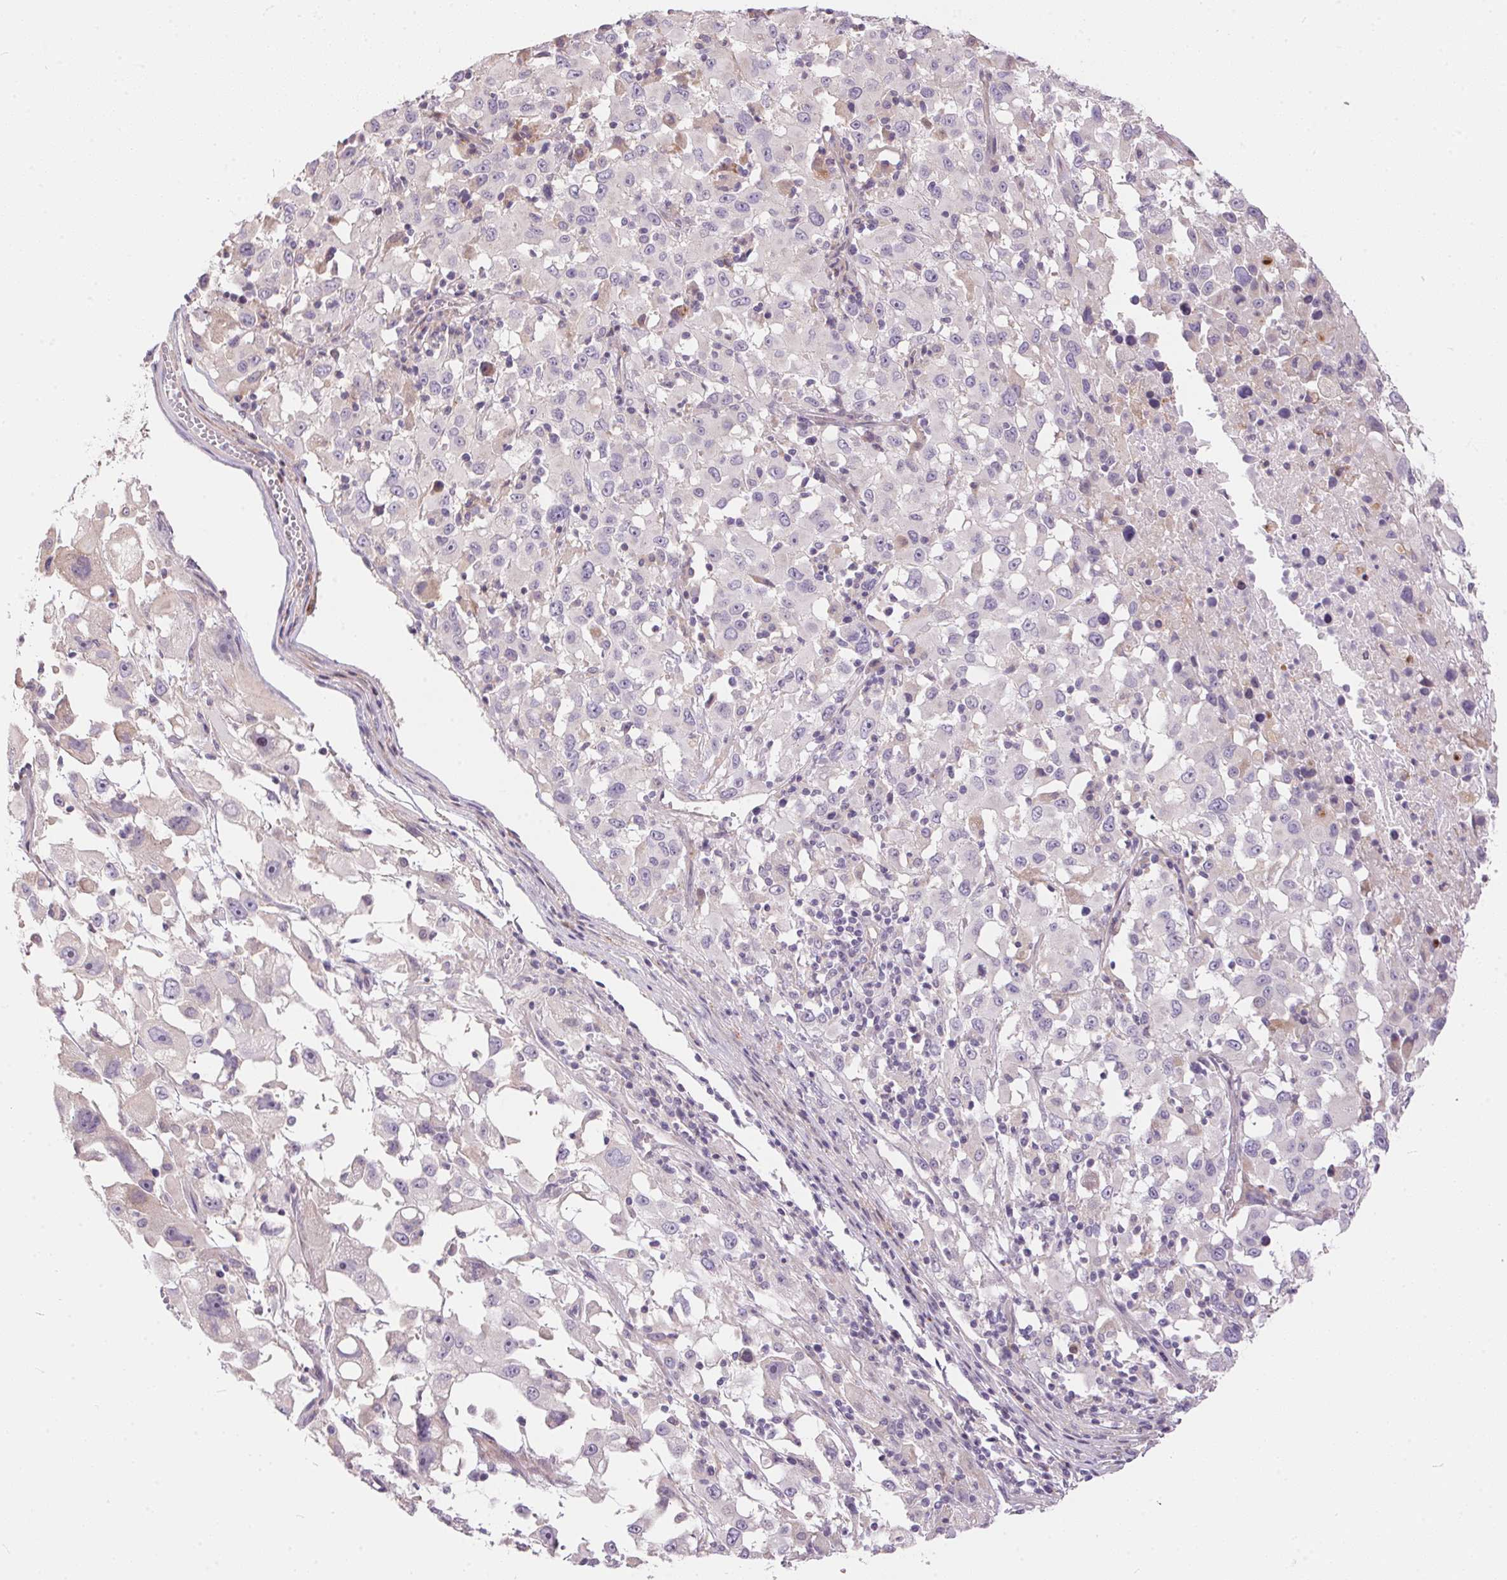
{"staining": {"intensity": "negative", "quantity": "none", "location": "none"}, "tissue": "melanoma", "cell_type": "Tumor cells", "image_type": "cancer", "snomed": [{"axis": "morphology", "description": "Malignant melanoma, Metastatic site"}, {"axis": "topography", "description": "Soft tissue"}], "caption": "This is an immunohistochemistry photomicrograph of human malignant melanoma (metastatic site). There is no staining in tumor cells.", "gene": "UNC13B", "patient": {"sex": "male", "age": 50}}